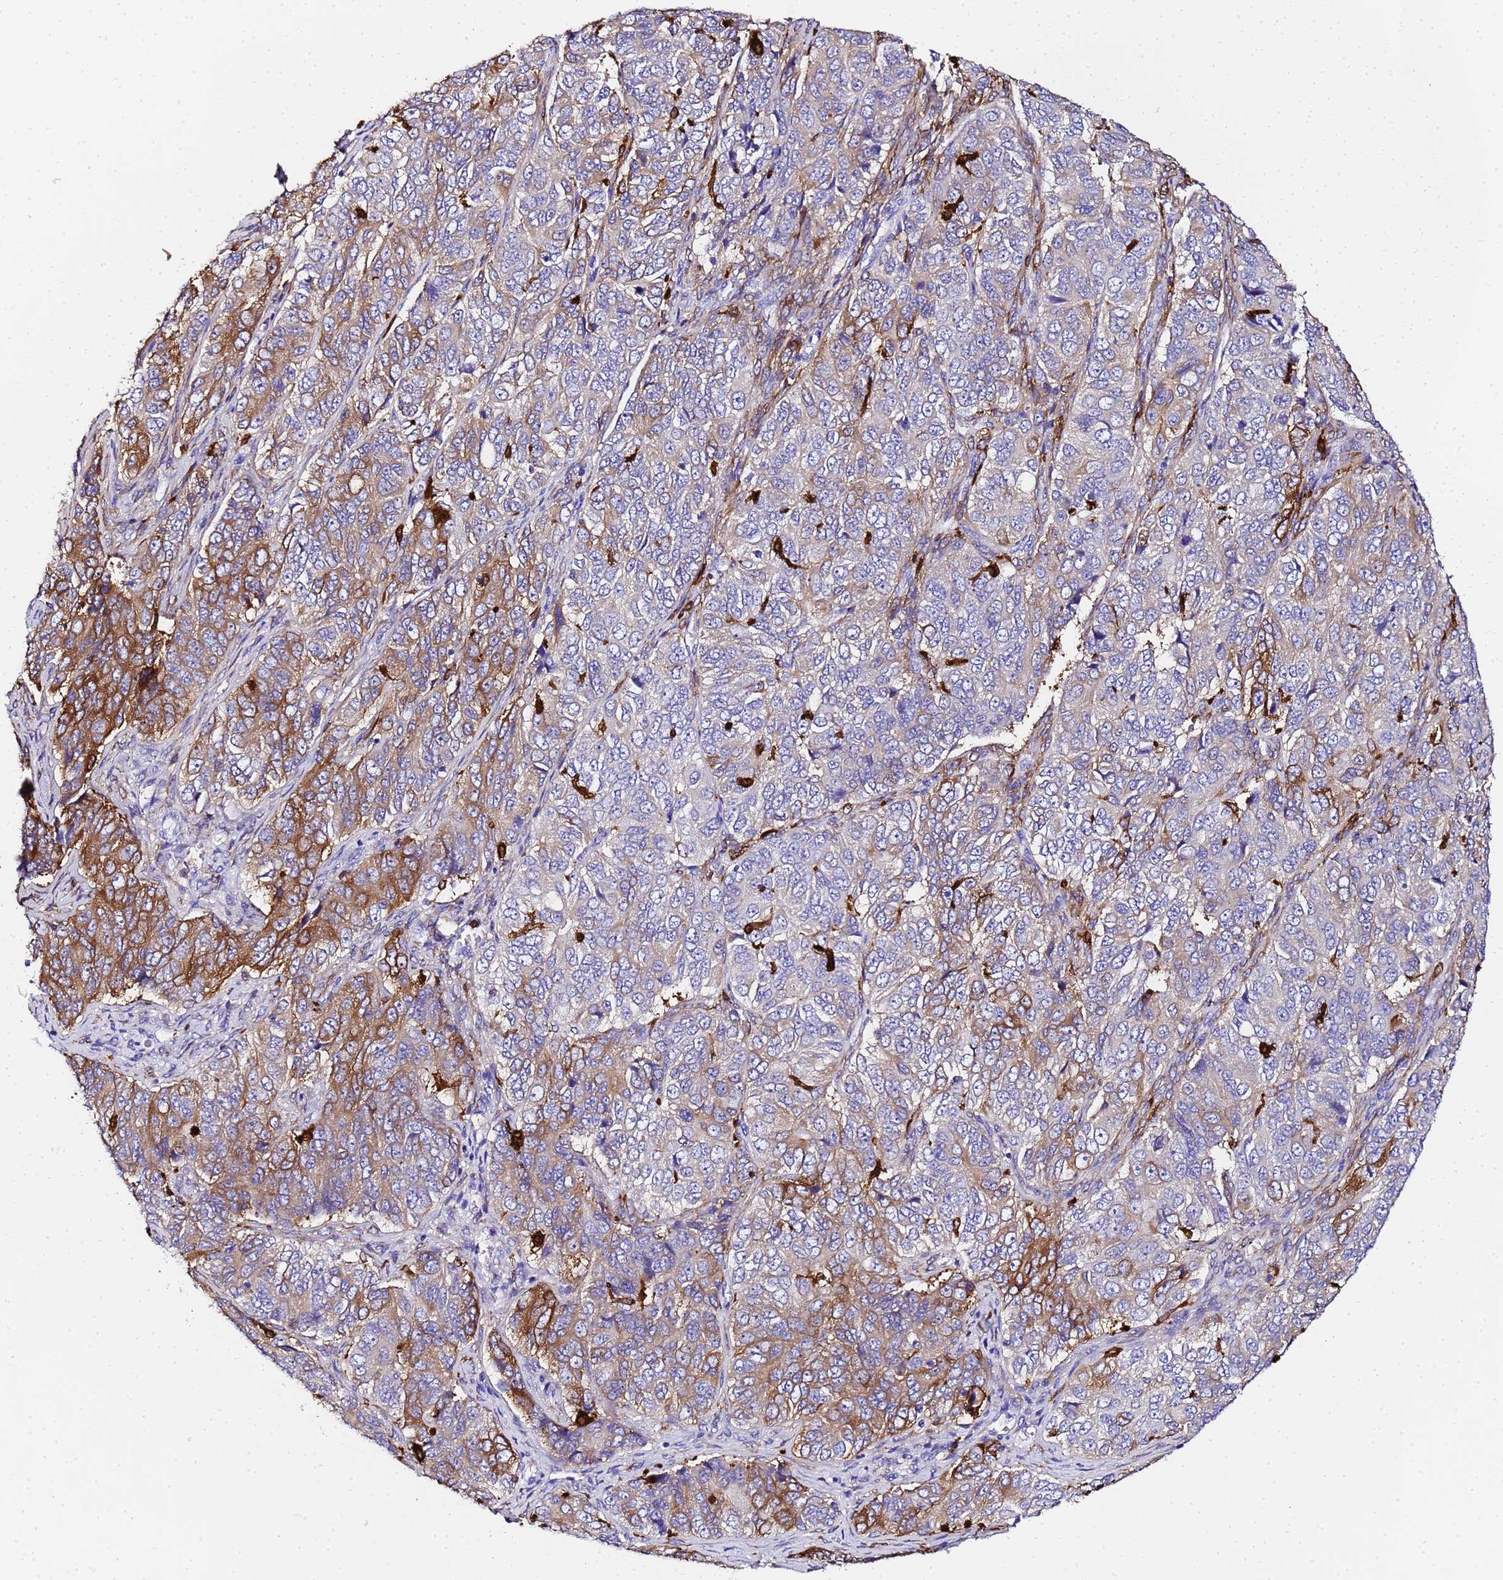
{"staining": {"intensity": "moderate", "quantity": "<25%", "location": "cytoplasmic/membranous"}, "tissue": "ovarian cancer", "cell_type": "Tumor cells", "image_type": "cancer", "snomed": [{"axis": "morphology", "description": "Carcinoma, endometroid"}, {"axis": "topography", "description": "Ovary"}], "caption": "The immunohistochemical stain shows moderate cytoplasmic/membranous staining in tumor cells of endometroid carcinoma (ovarian) tissue.", "gene": "FTL", "patient": {"sex": "female", "age": 51}}